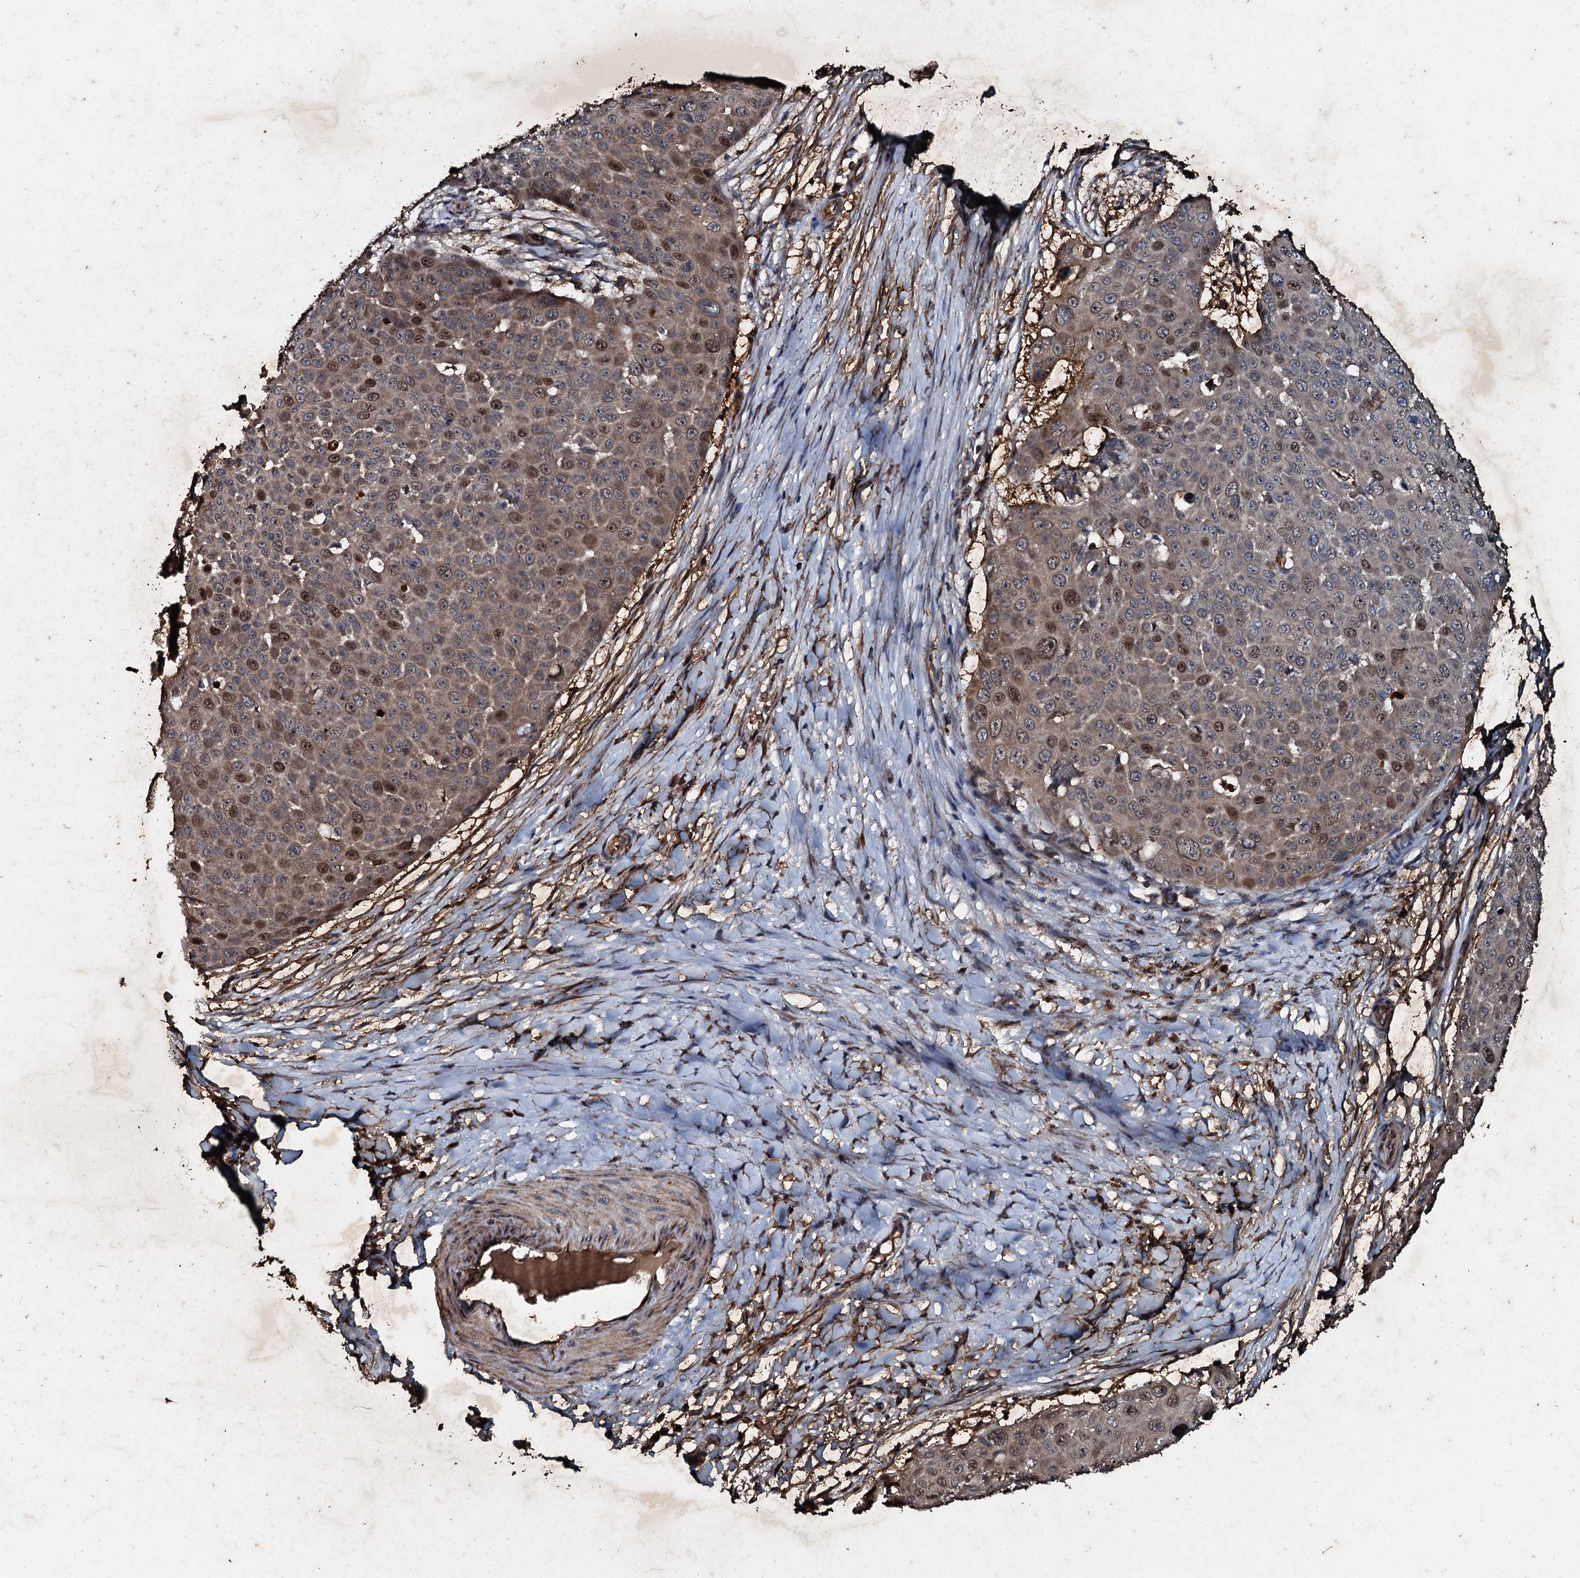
{"staining": {"intensity": "moderate", "quantity": "<25%", "location": "cytoplasmic/membranous,nuclear"}, "tissue": "skin cancer", "cell_type": "Tumor cells", "image_type": "cancer", "snomed": [{"axis": "morphology", "description": "Squamous cell carcinoma, NOS"}, {"axis": "topography", "description": "Skin"}], "caption": "Immunohistochemical staining of skin cancer exhibits moderate cytoplasmic/membranous and nuclear protein staining in approximately <25% of tumor cells.", "gene": "ADAMTS10", "patient": {"sex": "male", "age": 71}}